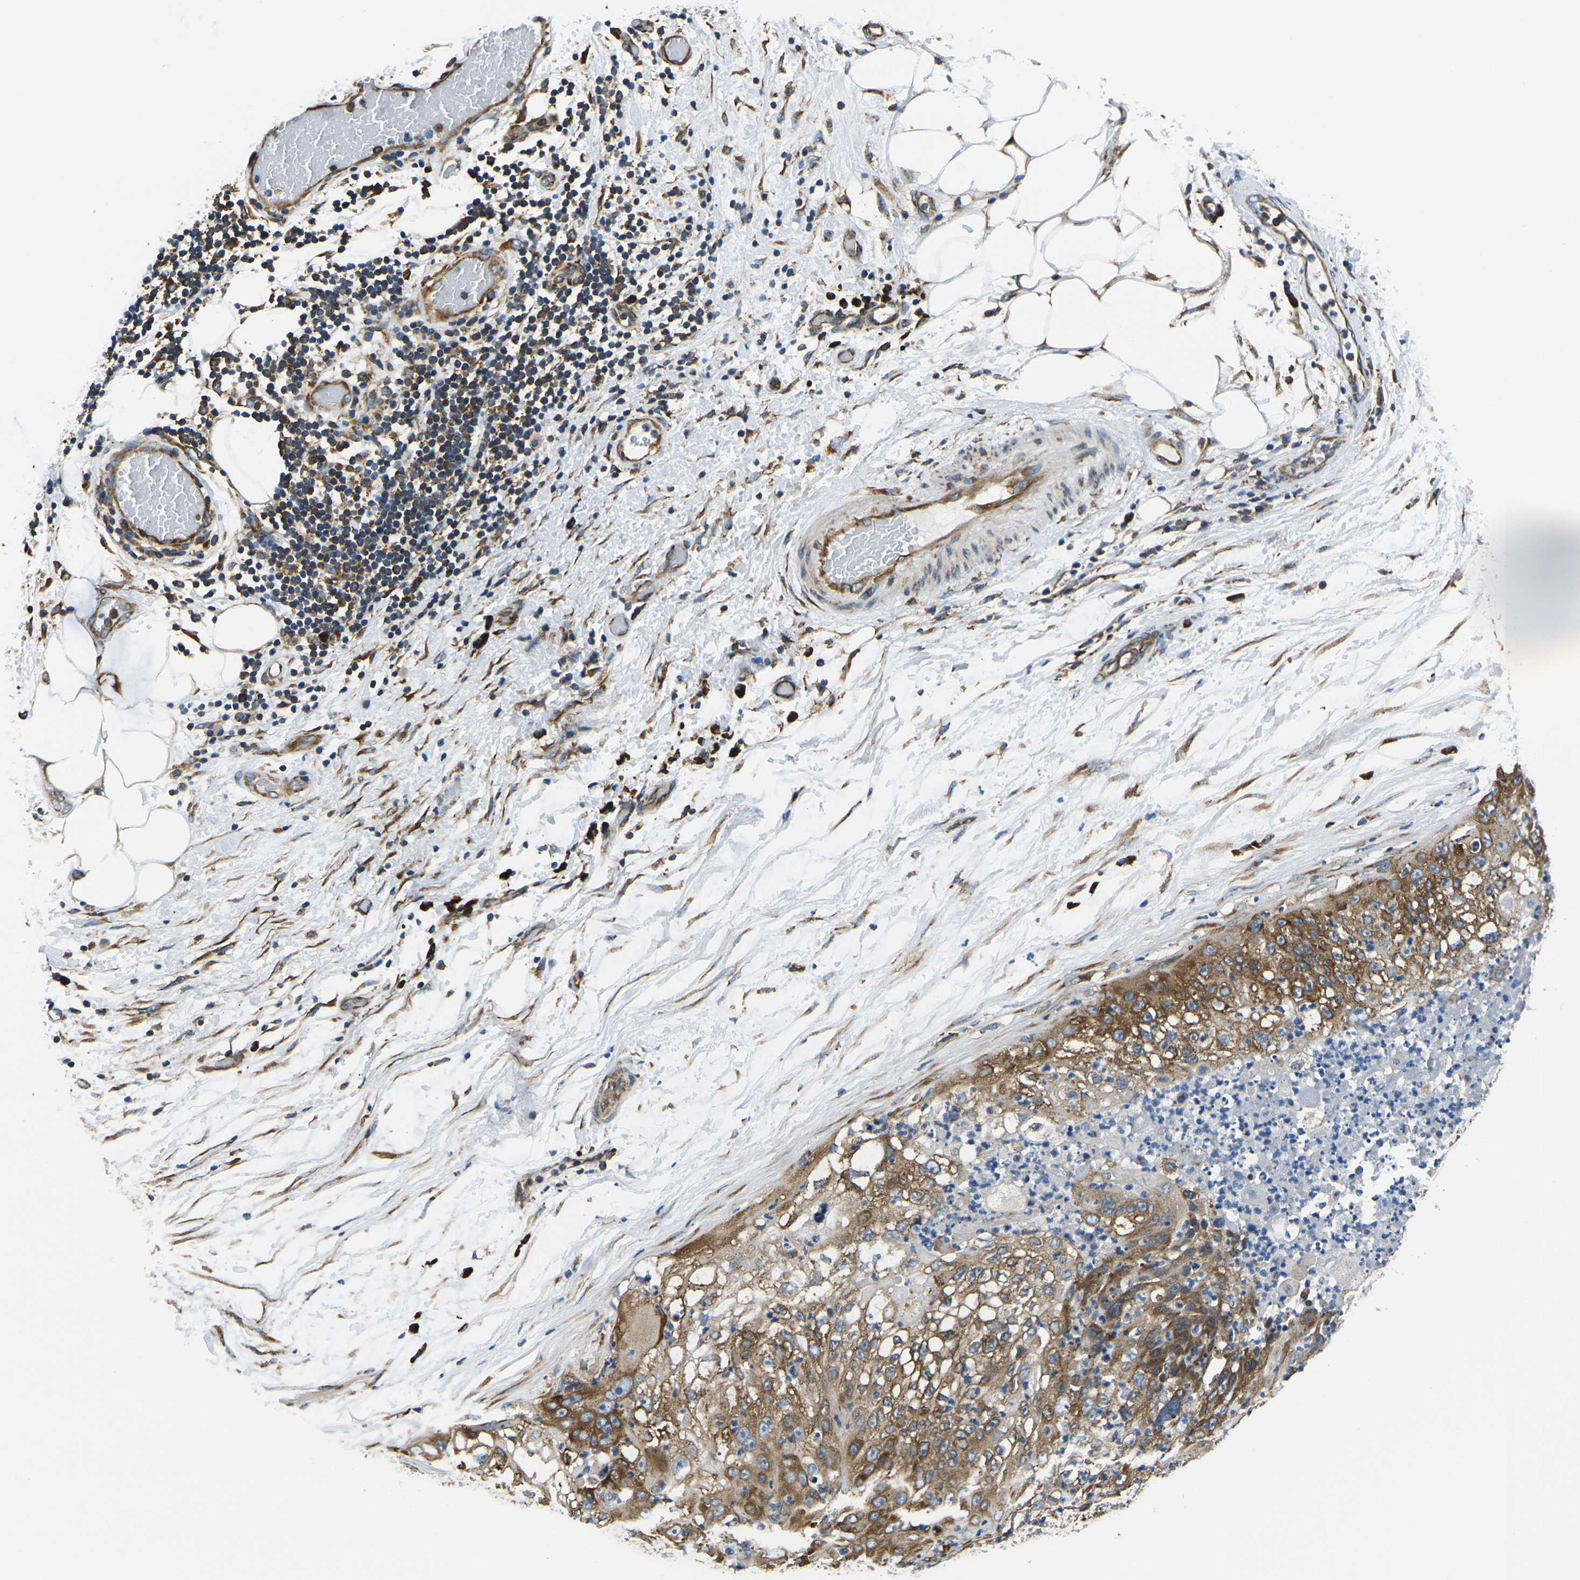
{"staining": {"intensity": "moderate", "quantity": ">75%", "location": "cytoplasmic/membranous"}, "tissue": "lung cancer", "cell_type": "Tumor cells", "image_type": "cancer", "snomed": [{"axis": "morphology", "description": "Inflammation, NOS"}, {"axis": "morphology", "description": "Squamous cell carcinoma, NOS"}, {"axis": "topography", "description": "Lymph node"}, {"axis": "topography", "description": "Soft tissue"}, {"axis": "topography", "description": "Lung"}], "caption": "Moderate cytoplasmic/membranous staining is identified in approximately >75% of tumor cells in lung squamous cell carcinoma. (DAB (3,3'-diaminobenzidine) = brown stain, brightfield microscopy at high magnification).", "gene": "RPSA", "patient": {"sex": "male", "age": 66}}